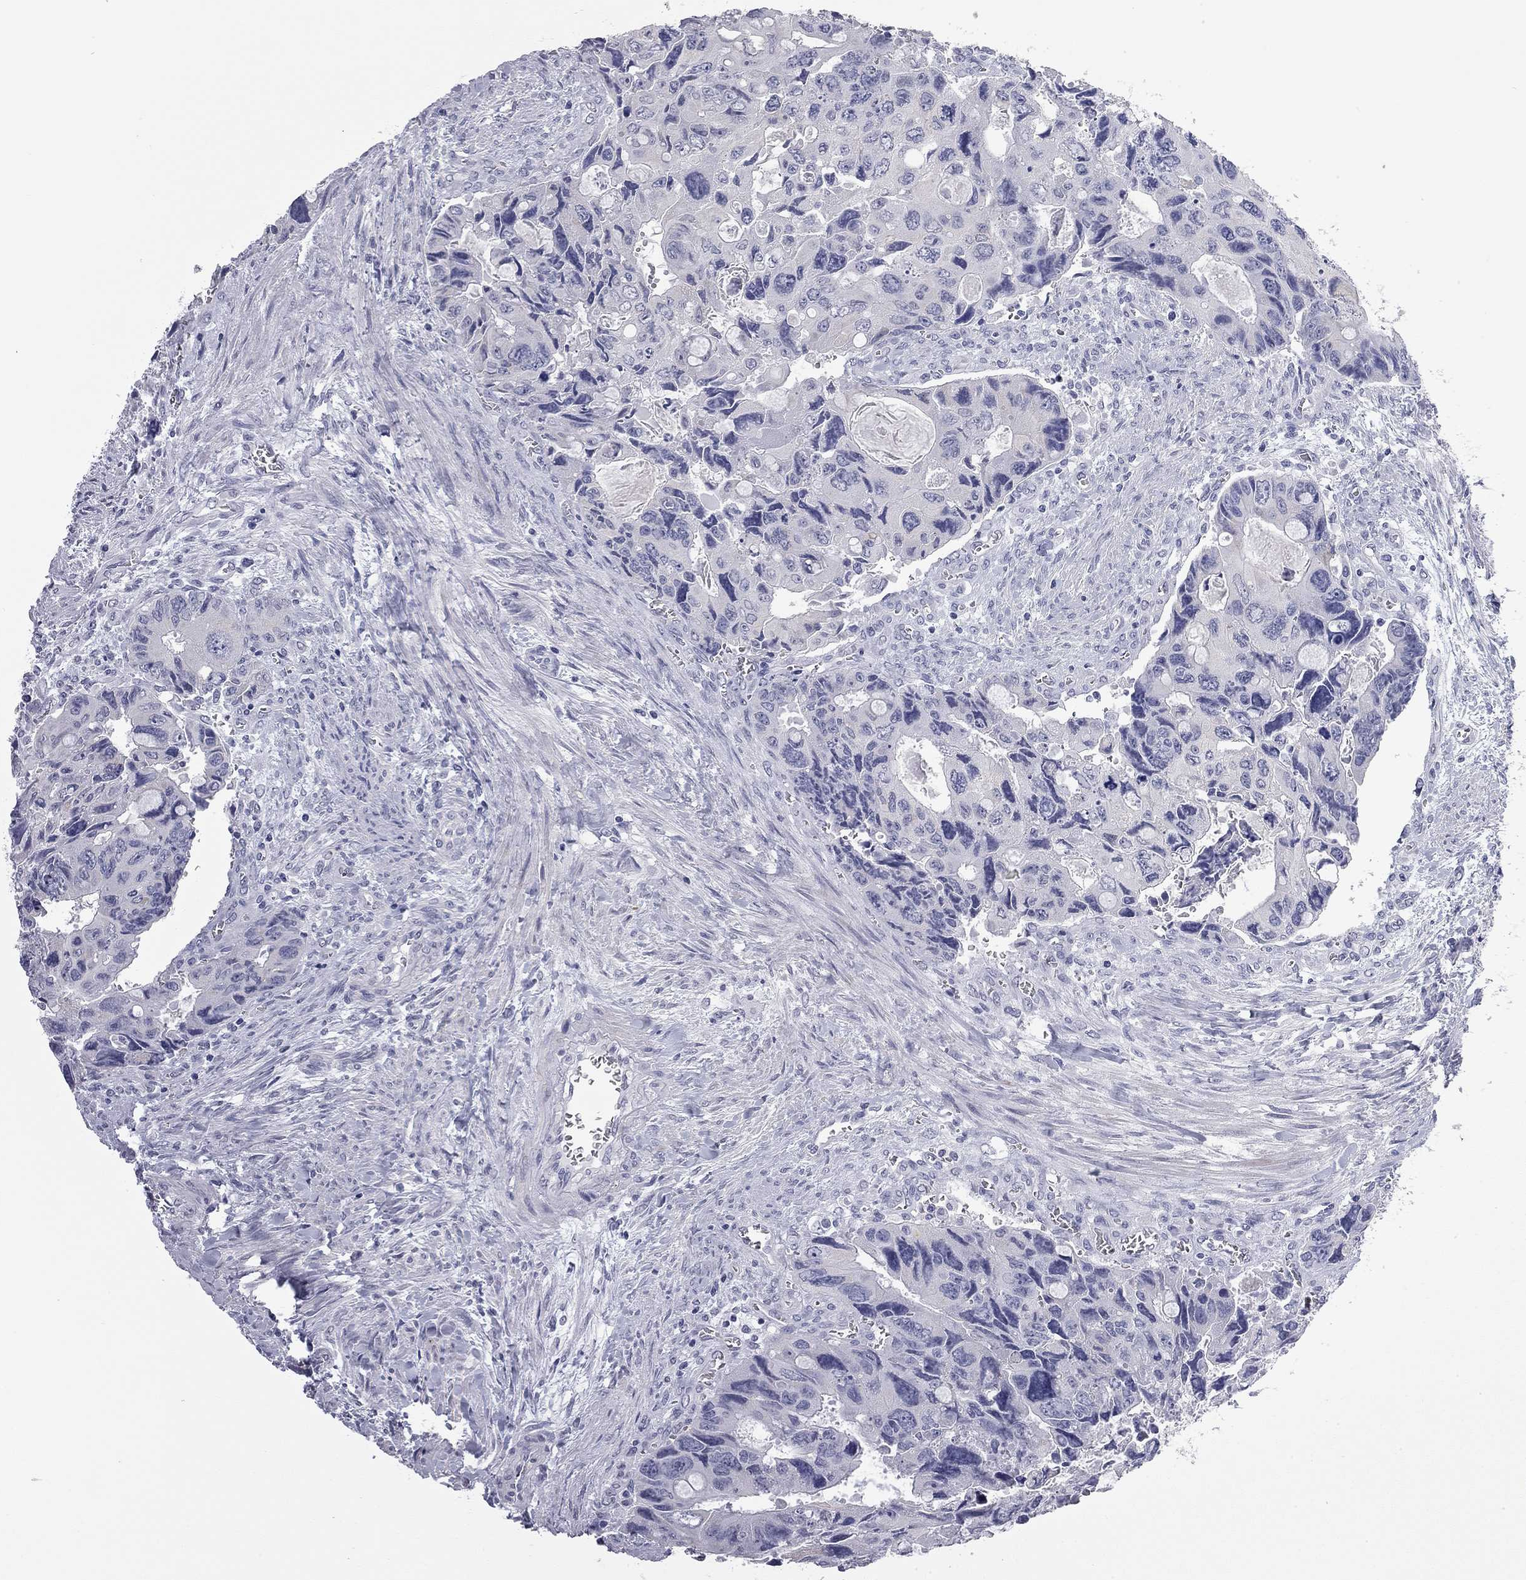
{"staining": {"intensity": "negative", "quantity": "none", "location": "none"}, "tissue": "colorectal cancer", "cell_type": "Tumor cells", "image_type": "cancer", "snomed": [{"axis": "morphology", "description": "Adenocarcinoma, NOS"}, {"axis": "topography", "description": "Rectum"}], "caption": "This is an IHC photomicrograph of human adenocarcinoma (colorectal). There is no positivity in tumor cells.", "gene": "AK8", "patient": {"sex": "male", "age": 62}}